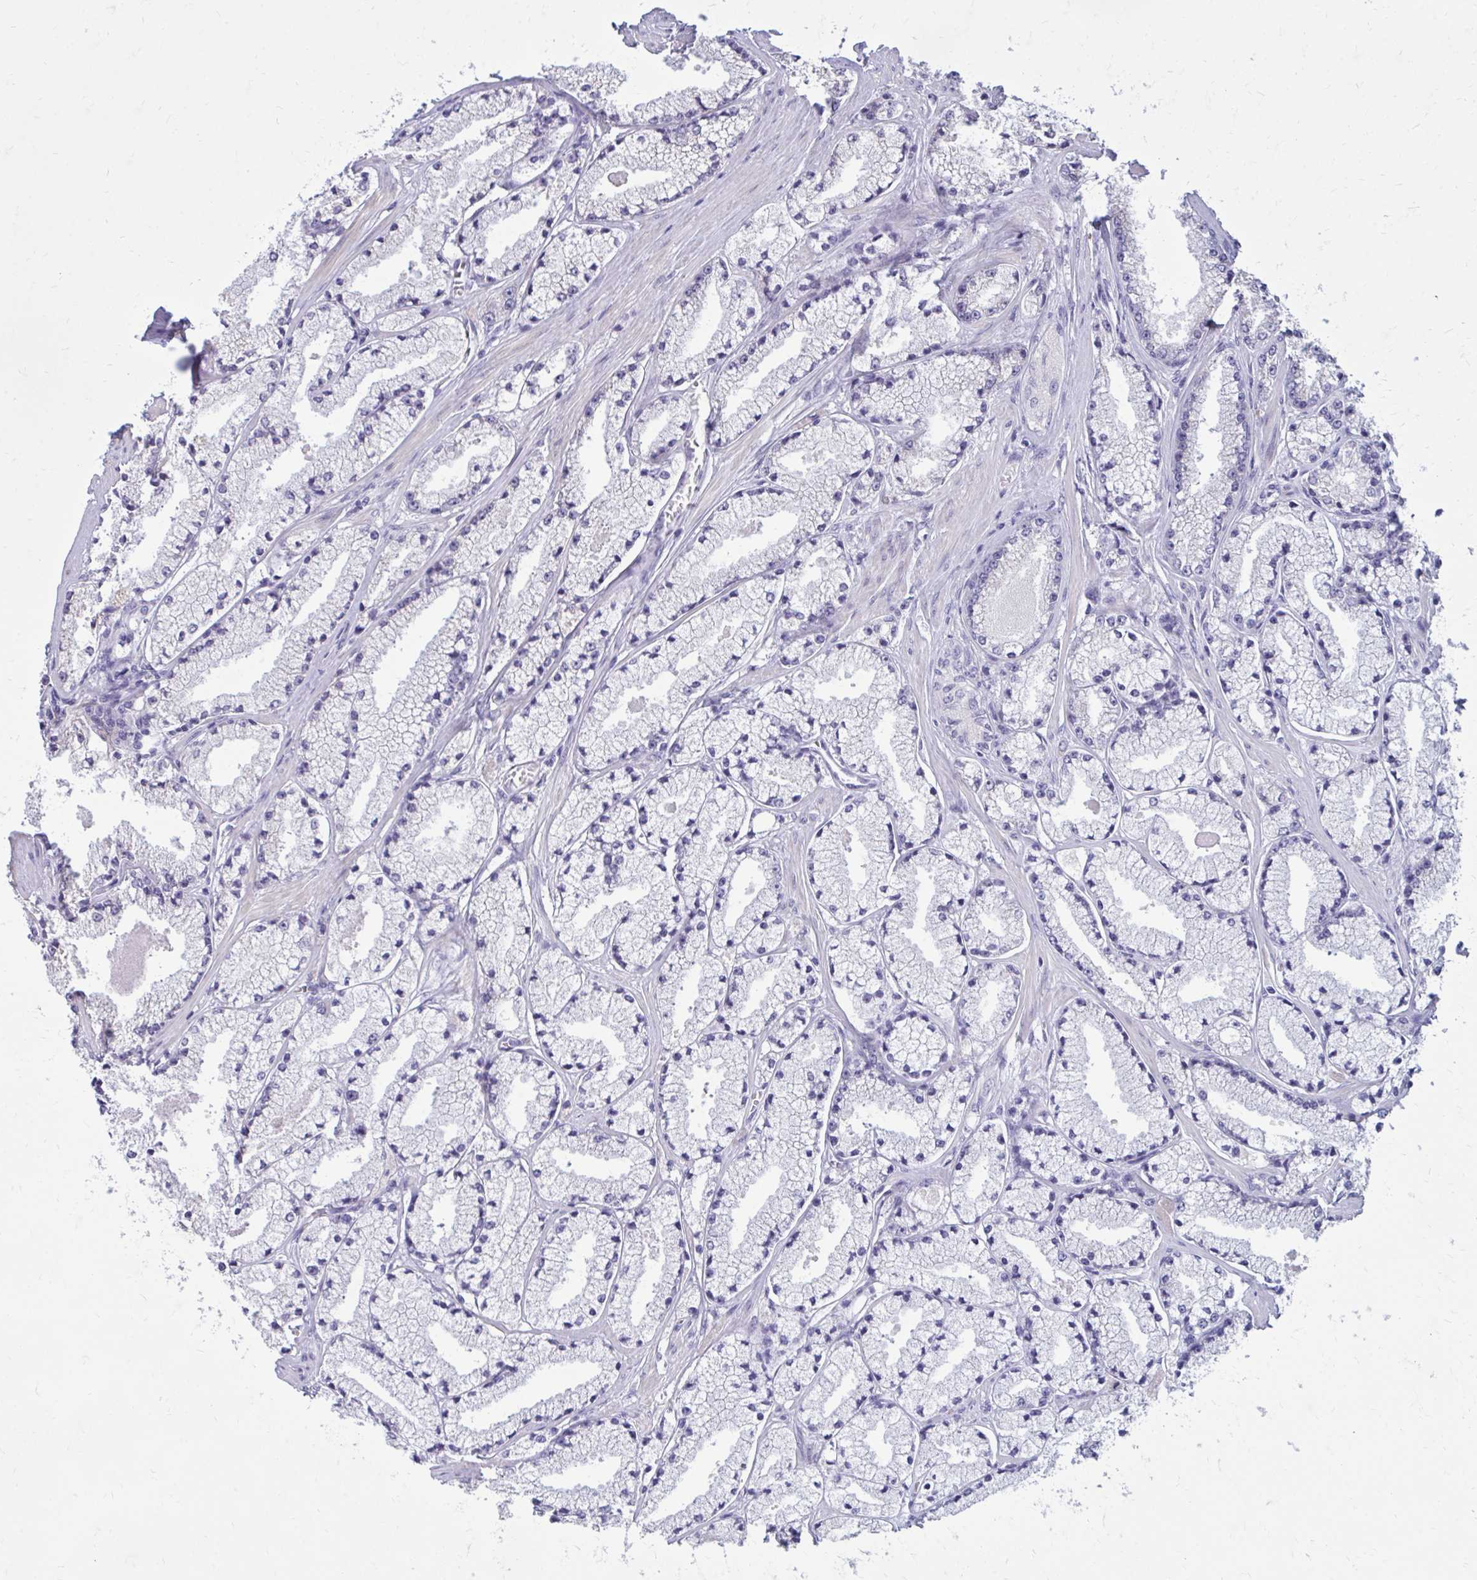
{"staining": {"intensity": "negative", "quantity": "none", "location": "none"}, "tissue": "prostate cancer", "cell_type": "Tumor cells", "image_type": "cancer", "snomed": [{"axis": "morphology", "description": "Adenocarcinoma, High grade"}, {"axis": "topography", "description": "Prostate"}], "caption": "IHC image of neoplastic tissue: prostate cancer stained with DAB demonstrates no significant protein positivity in tumor cells.", "gene": "PROSER1", "patient": {"sex": "male", "age": 63}}